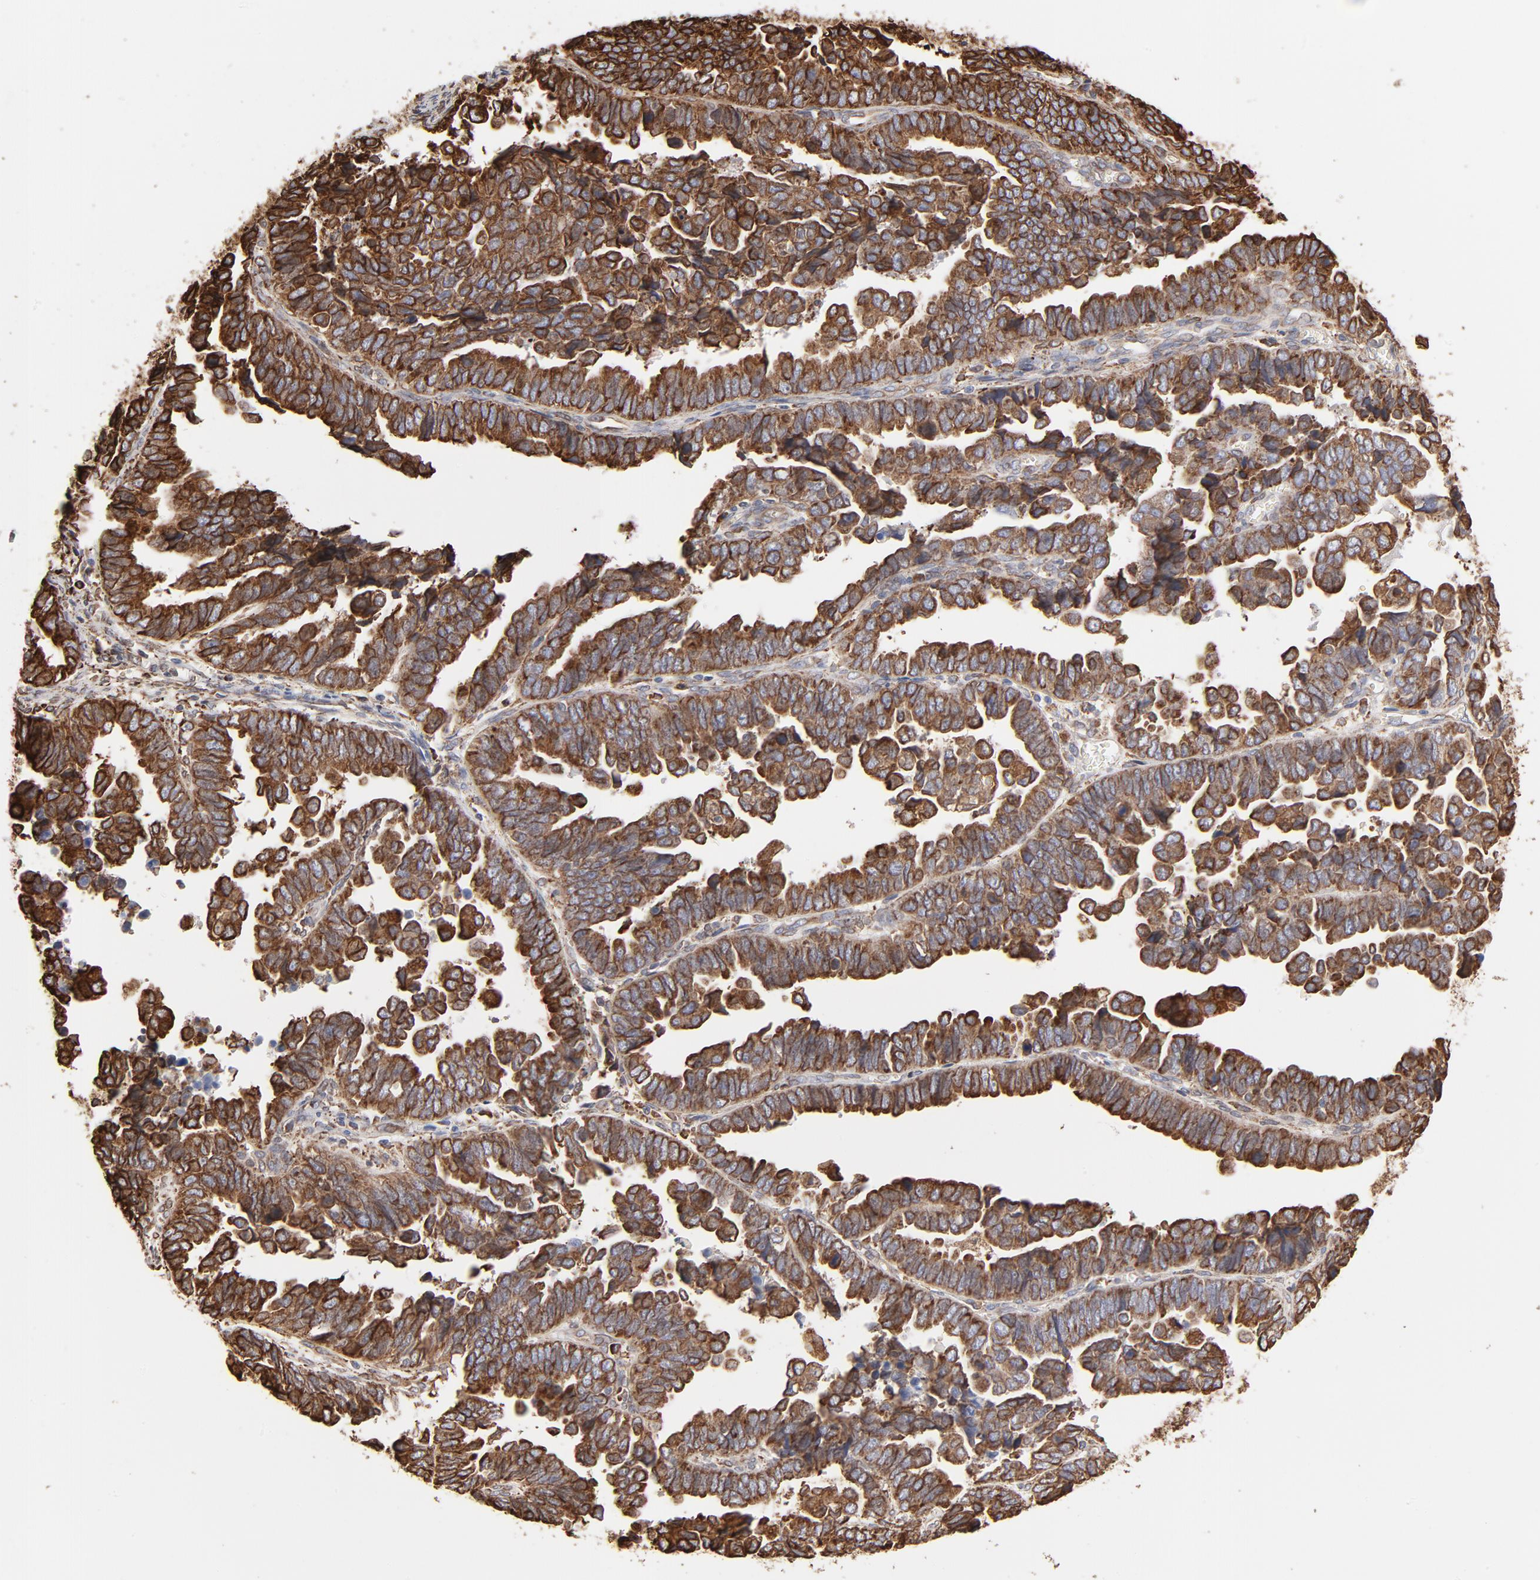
{"staining": {"intensity": "strong", "quantity": ">75%", "location": "cytoplasmic/membranous"}, "tissue": "endometrial cancer", "cell_type": "Tumor cells", "image_type": "cancer", "snomed": [{"axis": "morphology", "description": "Adenocarcinoma, NOS"}, {"axis": "topography", "description": "Endometrium"}], "caption": "This photomicrograph displays IHC staining of human endometrial cancer (adenocarcinoma), with high strong cytoplasmic/membranous staining in approximately >75% of tumor cells.", "gene": "CANX", "patient": {"sex": "female", "age": 75}}